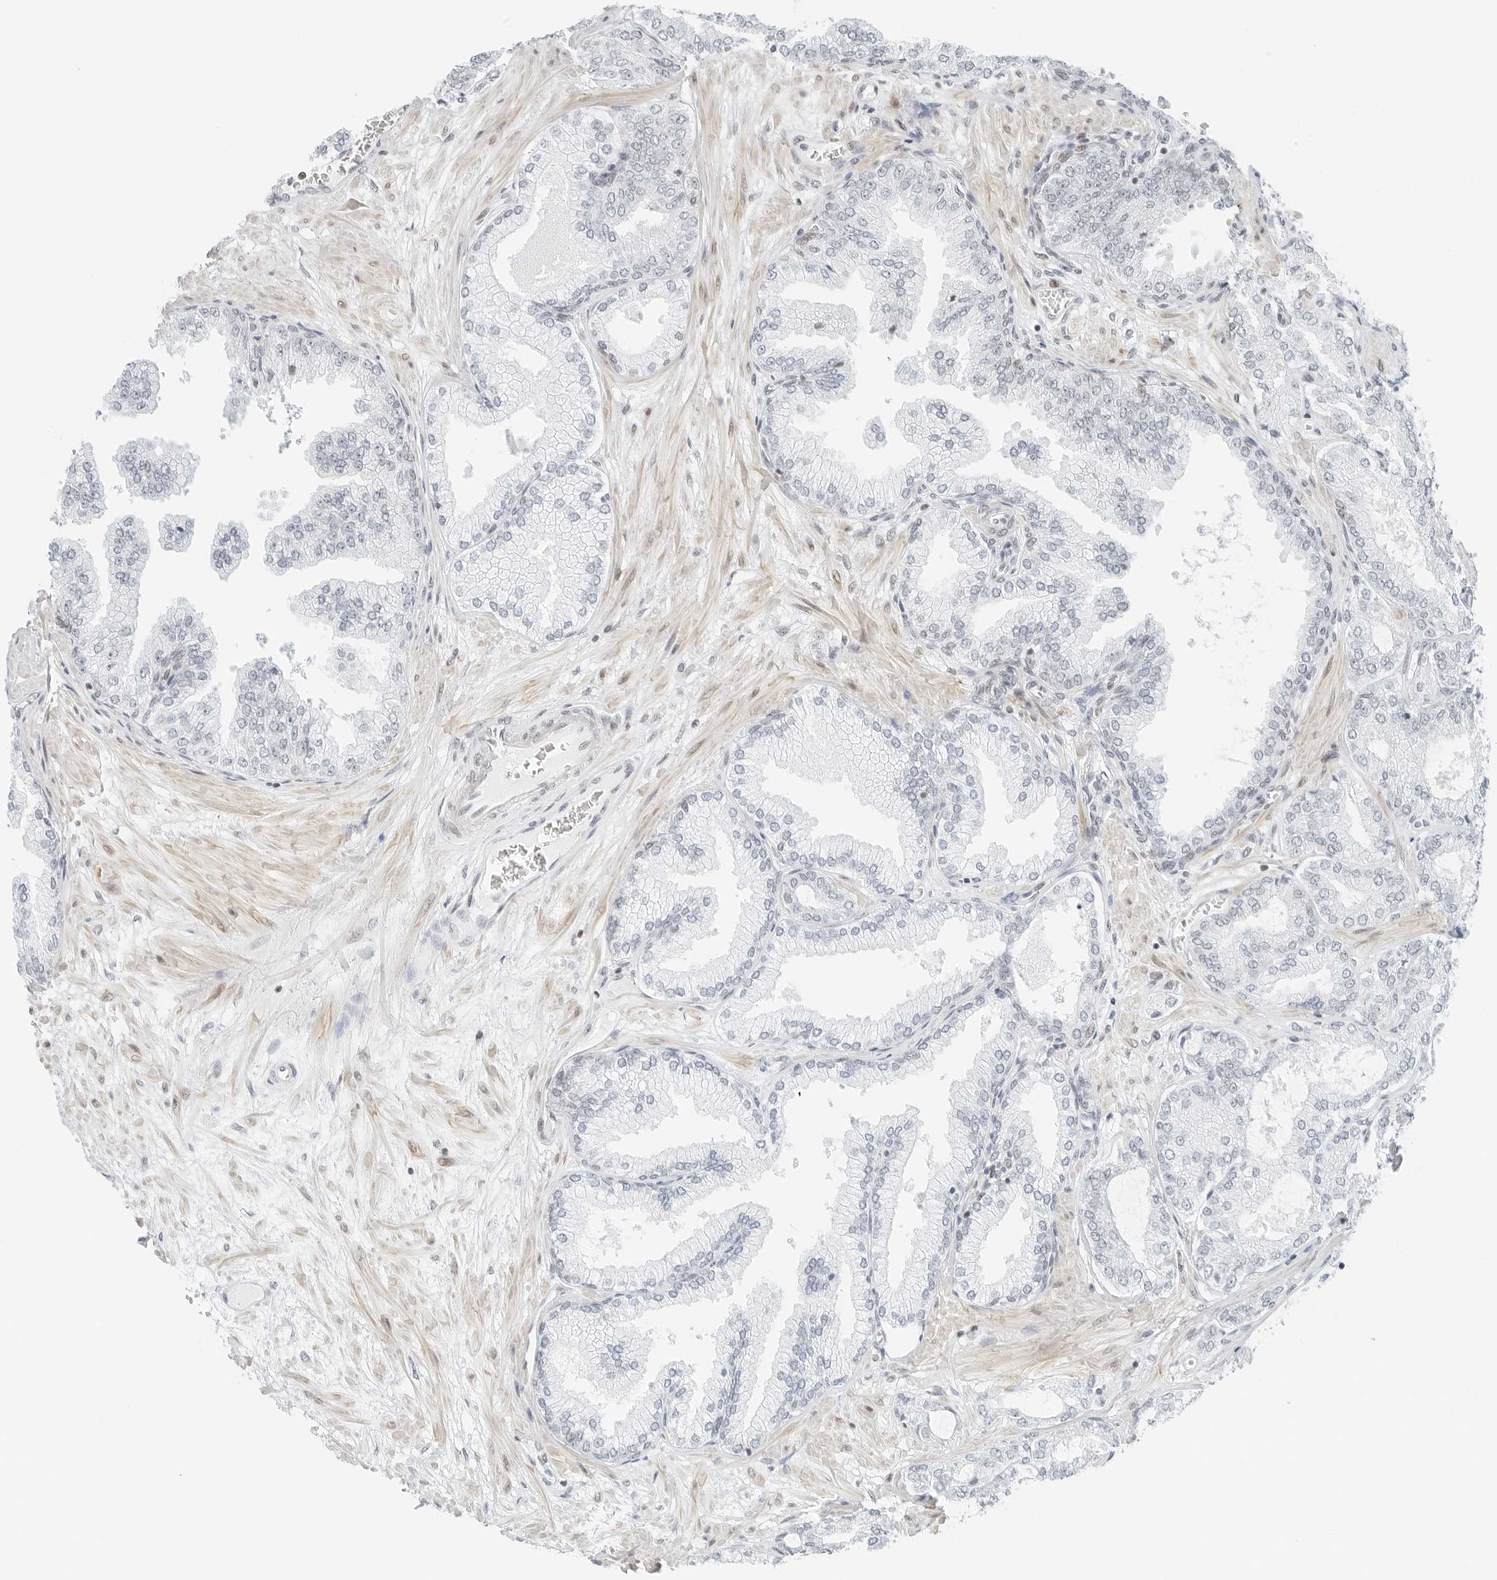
{"staining": {"intensity": "negative", "quantity": "none", "location": "none"}, "tissue": "prostate cancer", "cell_type": "Tumor cells", "image_type": "cancer", "snomed": [{"axis": "morphology", "description": "Adenocarcinoma, Low grade"}, {"axis": "topography", "description": "Prostate"}], "caption": "The histopathology image demonstrates no significant positivity in tumor cells of prostate cancer.", "gene": "CRTC2", "patient": {"sex": "male", "age": 63}}